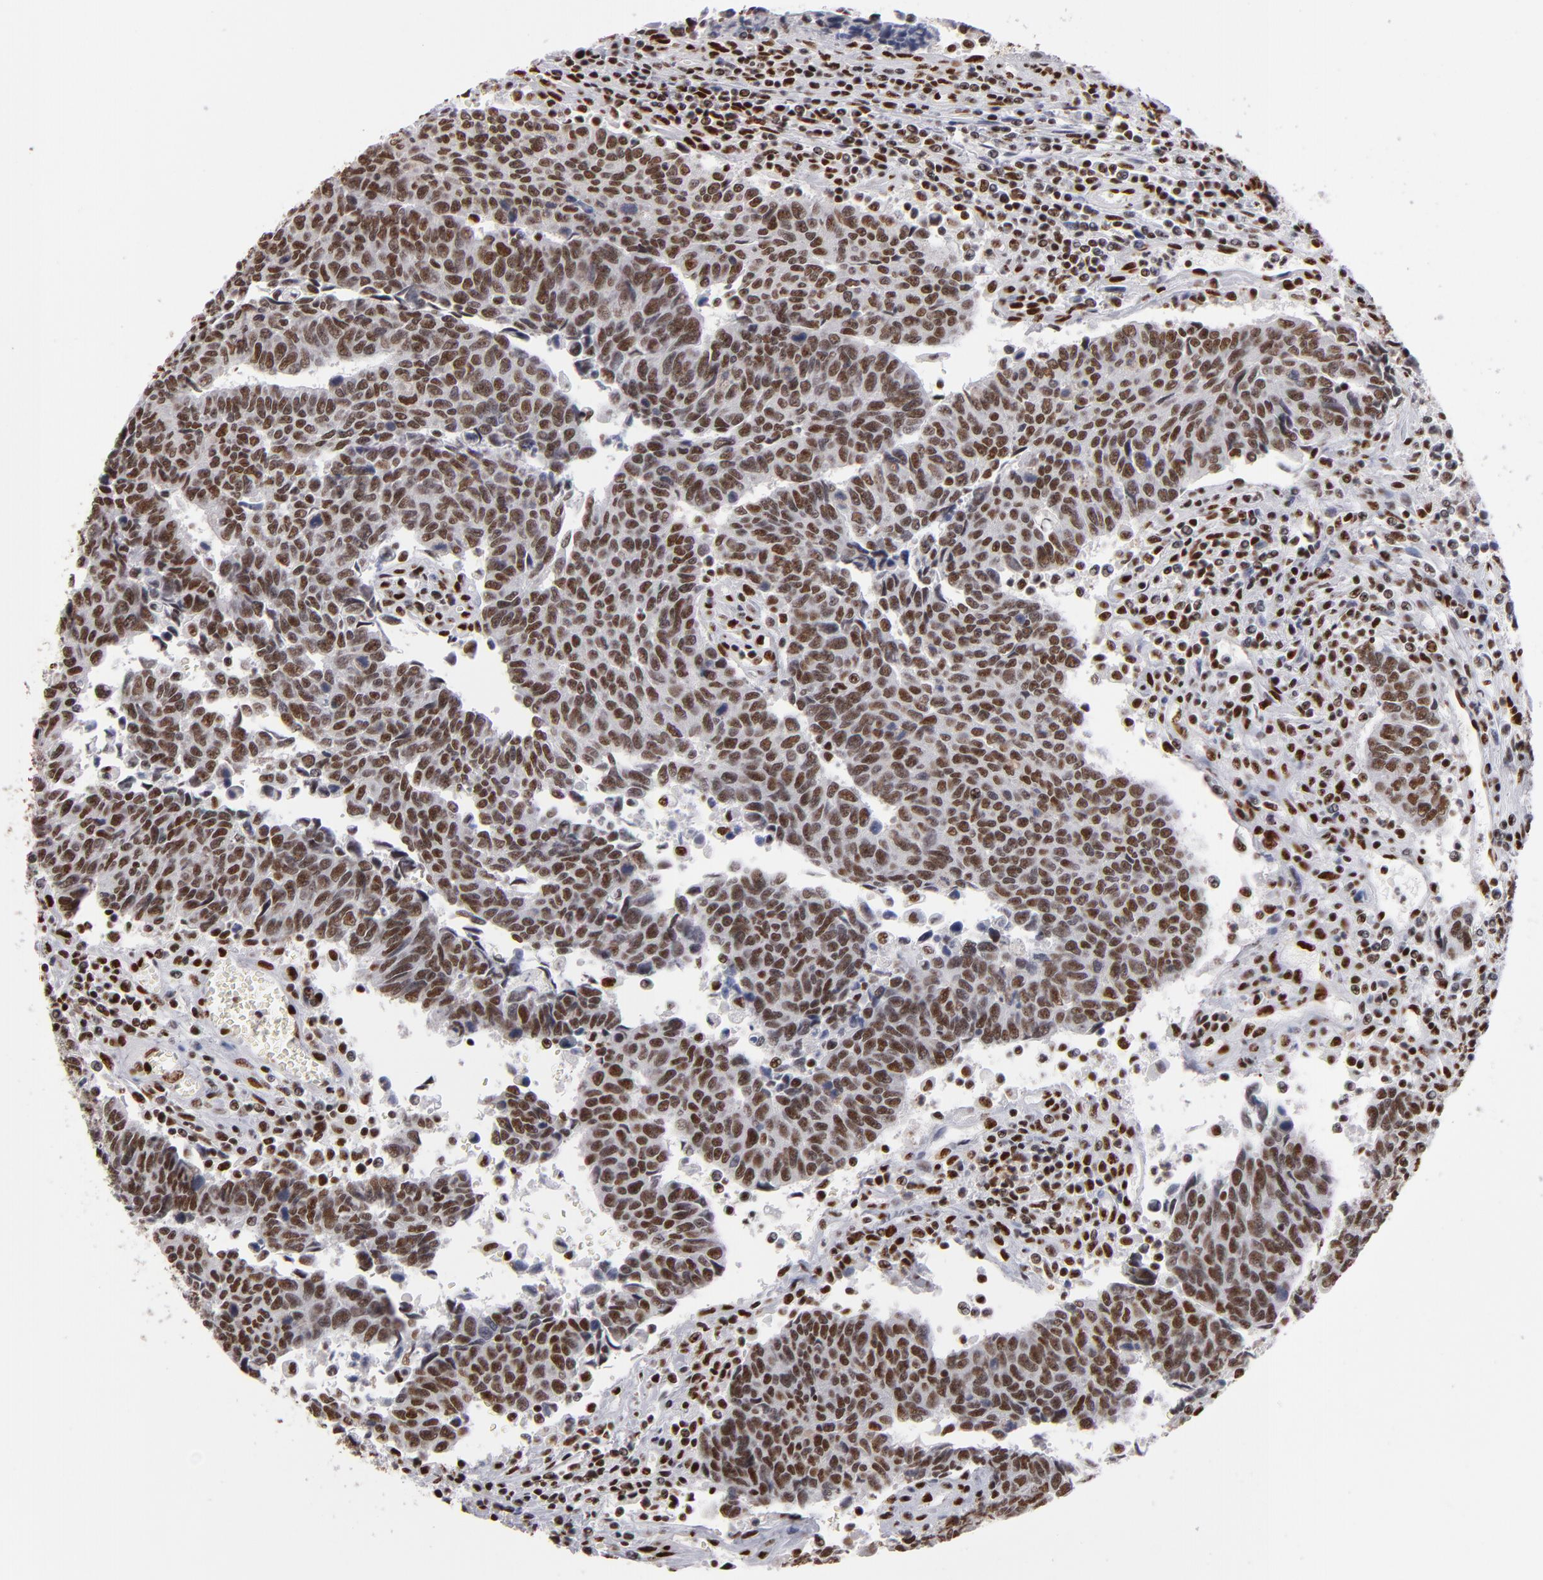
{"staining": {"intensity": "strong", "quantity": ">75%", "location": "nuclear"}, "tissue": "urothelial cancer", "cell_type": "Tumor cells", "image_type": "cancer", "snomed": [{"axis": "morphology", "description": "Urothelial carcinoma, High grade"}, {"axis": "topography", "description": "Urinary bladder"}], "caption": "A high-resolution photomicrograph shows IHC staining of high-grade urothelial carcinoma, which exhibits strong nuclear expression in about >75% of tumor cells. Nuclei are stained in blue.", "gene": "MRE11", "patient": {"sex": "male", "age": 86}}